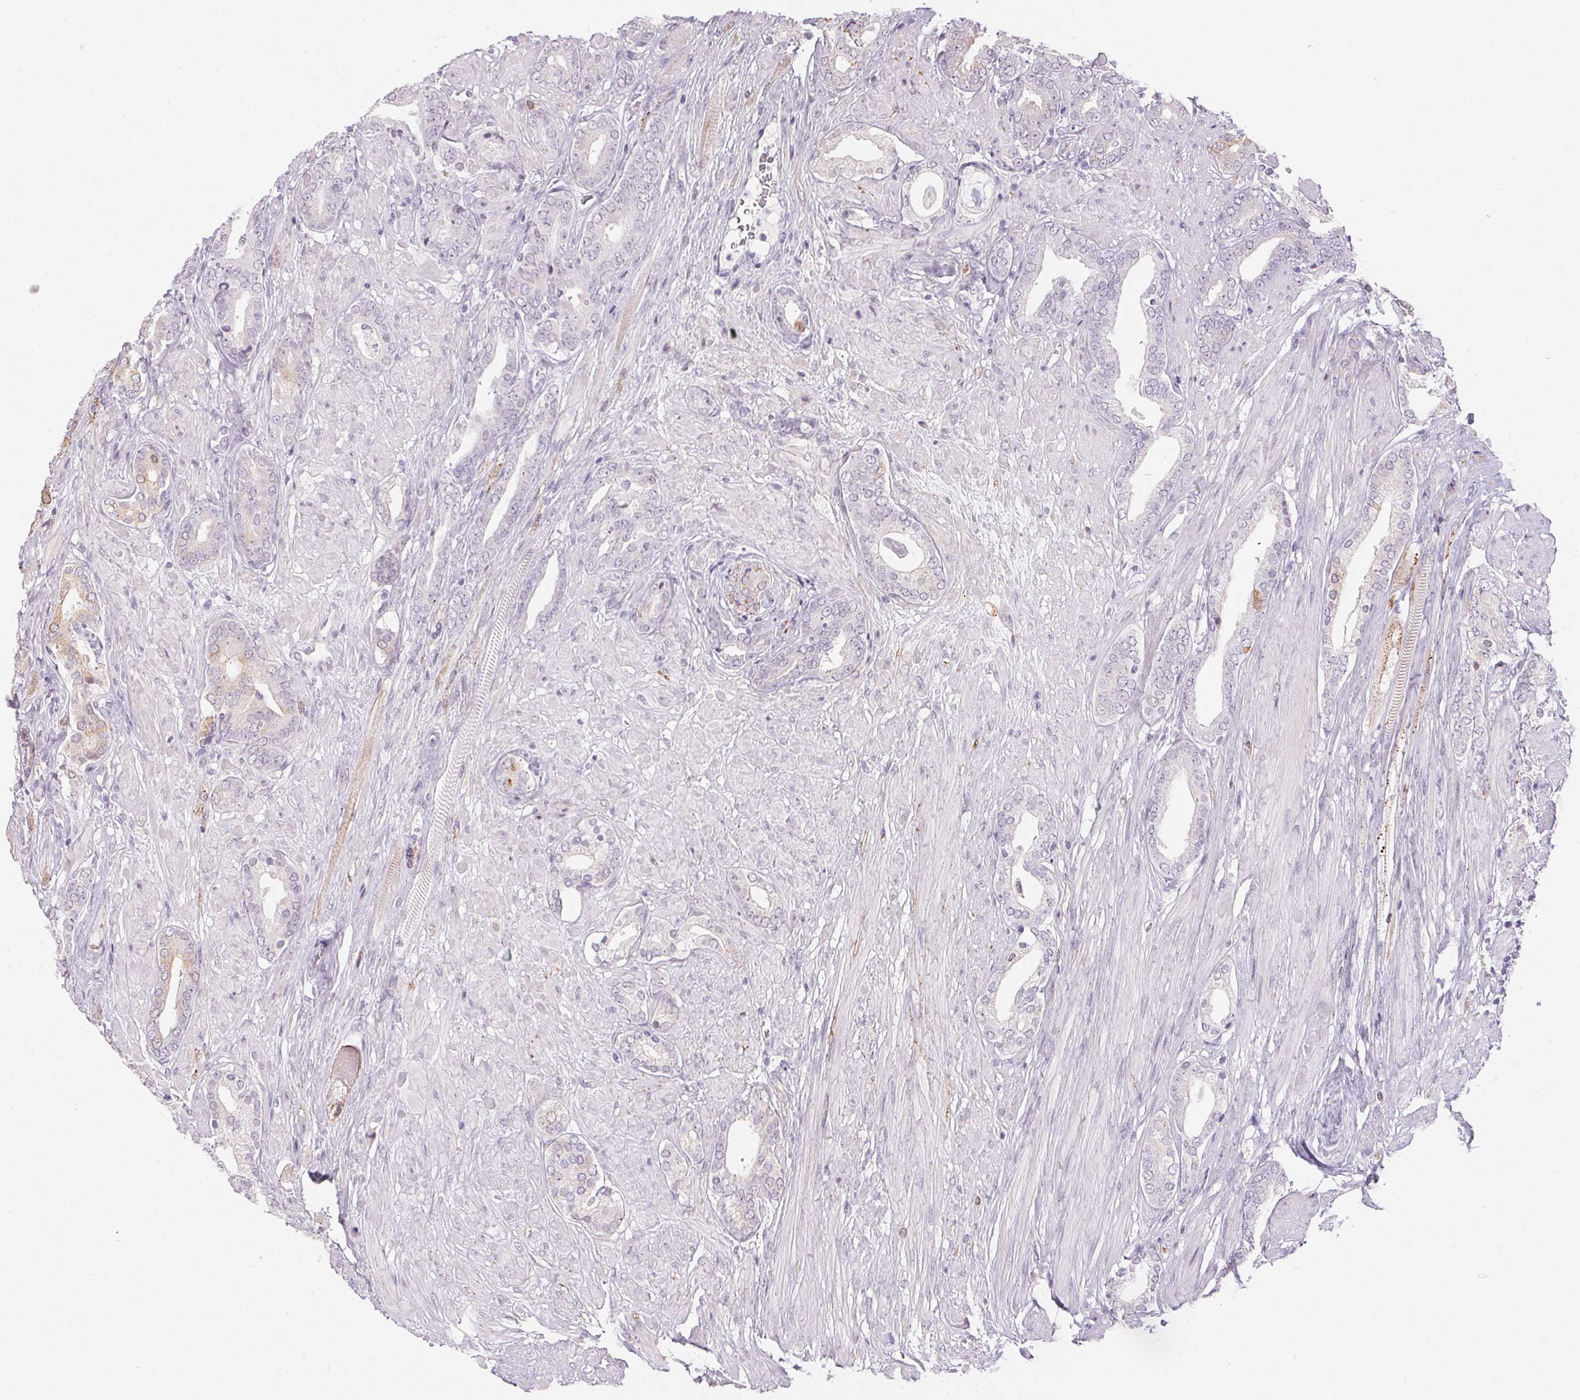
{"staining": {"intensity": "weak", "quantity": "<25%", "location": "cytoplasmic/membranous"}, "tissue": "prostate cancer", "cell_type": "Tumor cells", "image_type": "cancer", "snomed": [{"axis": "morphology", "description": "Adenocarcinoma, High grade"}, {"axis": "topography", "description": "Prostate"}], "caption": "The micrograph displays no significant staining in tumor cells of prostate cancer. Nuclei are stained in blue.", "gene": "CADPS", "patient": {"sex": "male", "age": 56}}